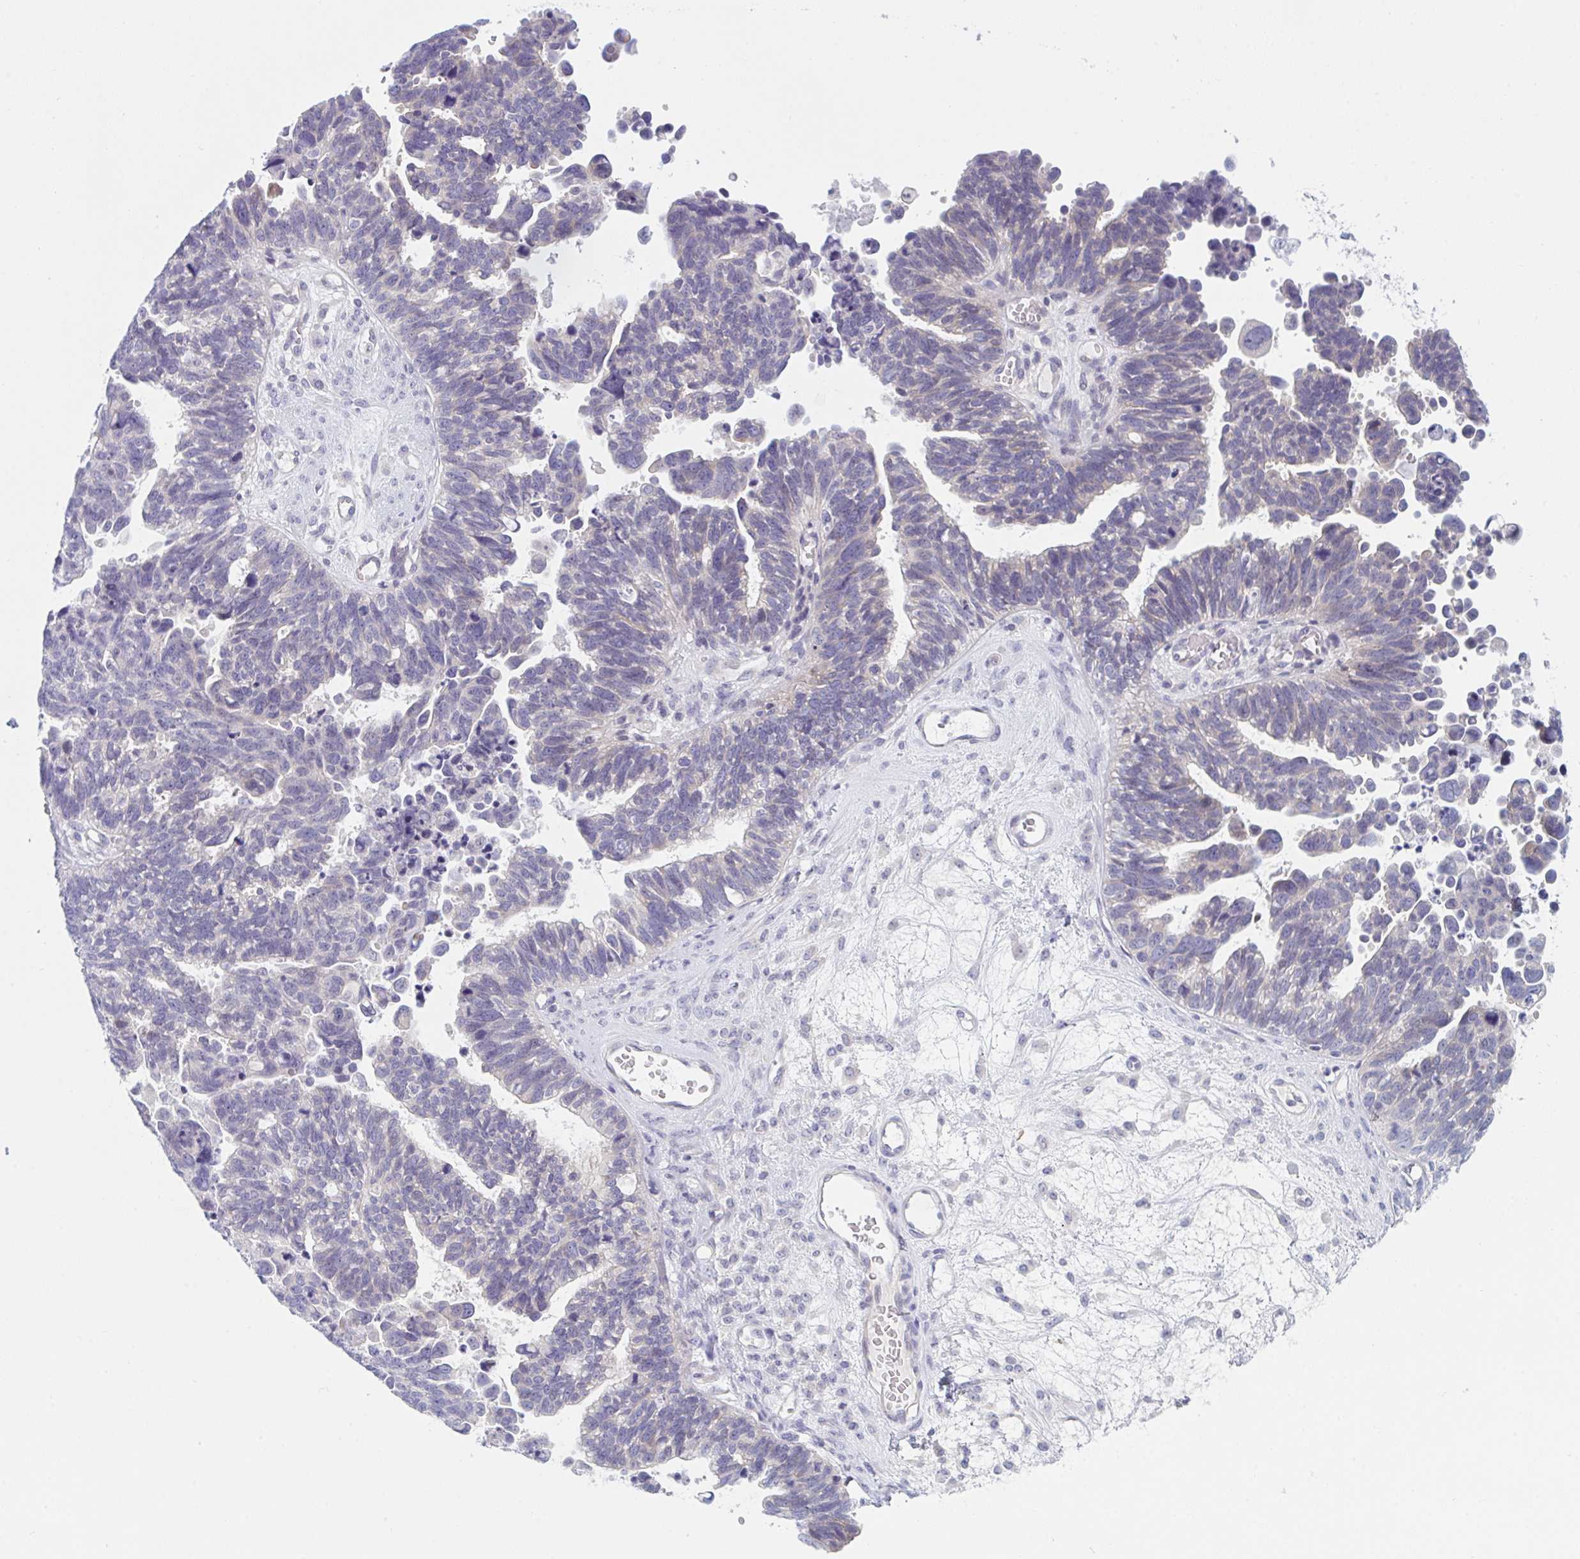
{"staining": {"intensity": "negative", "quantity": "none", "location": "none"}, "tissue": "ovarian cancer", "cell_type": "Tumor cells", "image_type": "cancer", "snomed": [{"axis": "morphology", "description": "Cystadenocarcinoma, serous, NOS"}, {"axis": "topography", "description": "Ovary"}], "caption": "Immunohistochemistry of ovarian serous cystadenocarcinoma reveals no positivity in tumor cells. (DAB (3,3'-diaminobenzidine) immunohistochemistry (IHC) visualized using brightfield microscopy, high magnification).", "gene": "NAA30", "patient": {"sex": "female", "age": 60}}